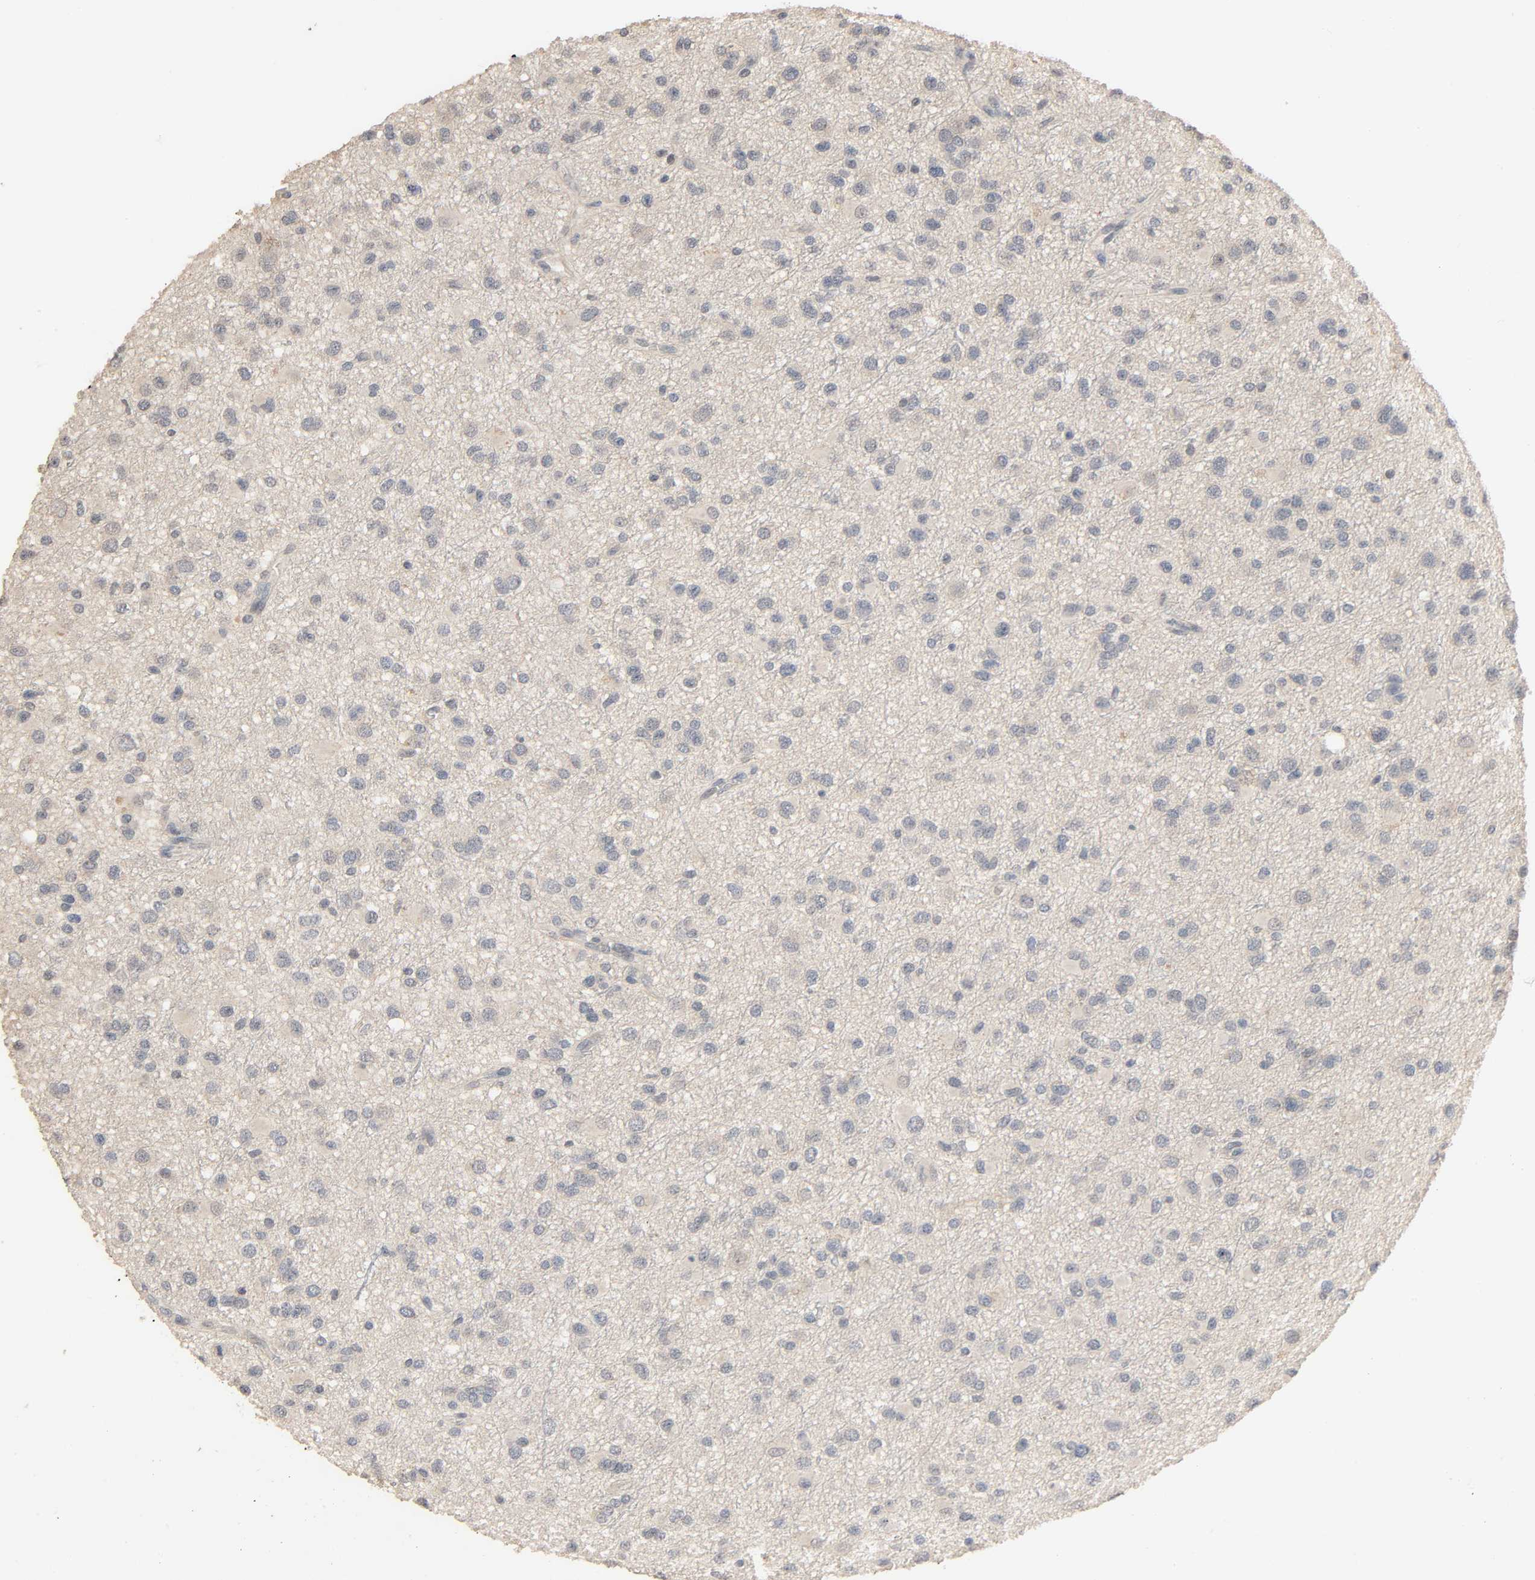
{"staining": {"intensity": "negative", "quantity": "none", "location": "none"}, "tissue": "glioma", "cell_type": "Tumor cells", "image_type": "cancer", "snomed": [{"axis": "morphology", "description": "Glioma, malignant, Low grade"}, {"axis": "topography", "description": "Brain"}], "caption": "DAB immunohistochemical staining of glioma reveals no significant expression in tumor cells.", "gene": "MAGEA8", "patient": {"sex": "male", "age": 42}}